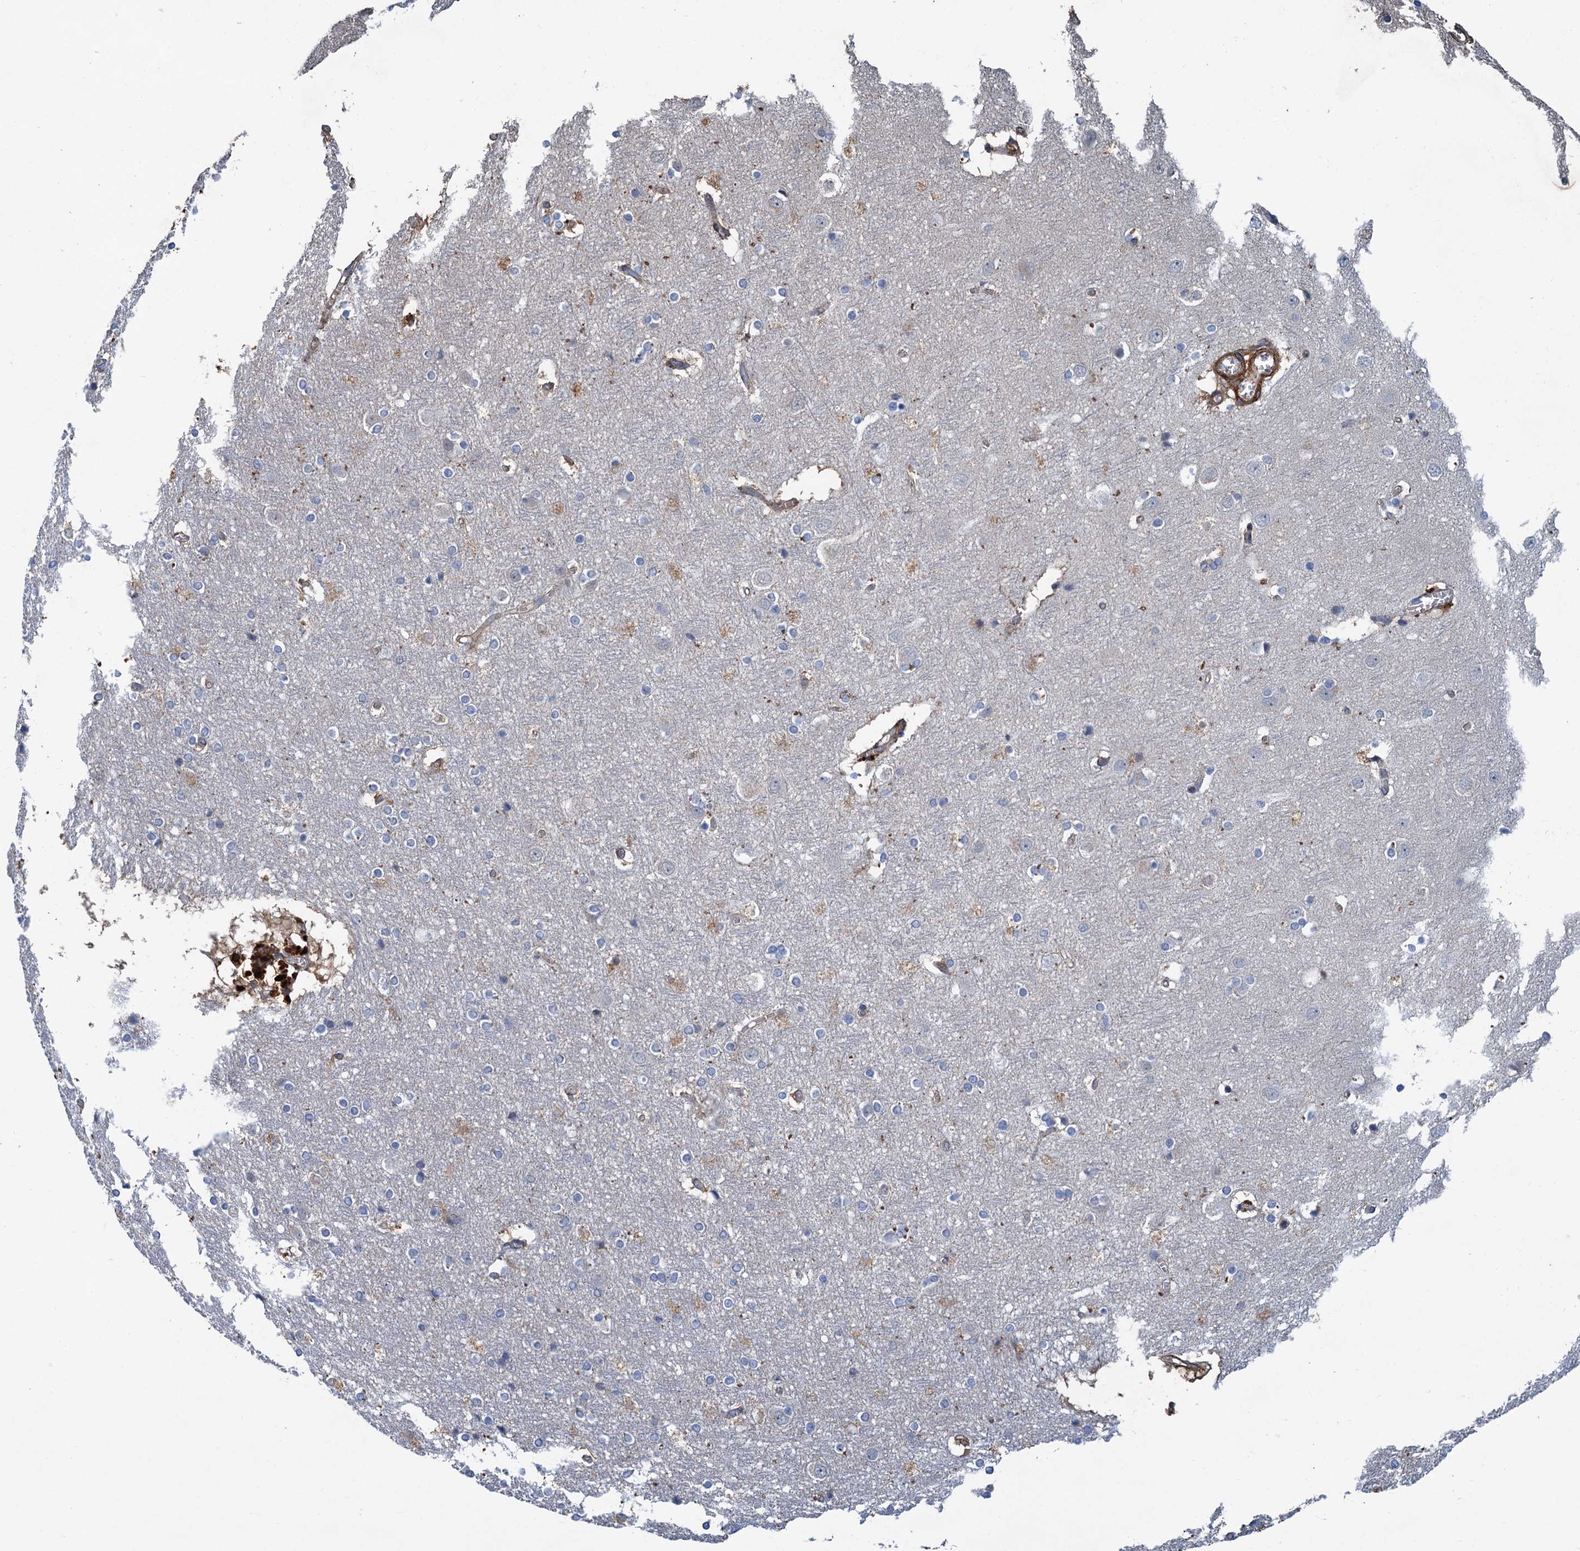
{"staining": {"intensity": "moderate", "quantity": "25%-75%", "location": "cytoplasmic/membranous"}, "tissue": "cerebral cortex", "cell_type": "Endothelial cells", "image_type": "normal", "snomed": [{"axis": "morphology", "description": "Normal tissue, NOS"}, {"axis": "topography", "description": "Cerebral cortex"}], "caption": "A high-resolution histopathology image shows IHC staining of benign cerebral cortex, which reveals moderate cytoplasmic/membranous staining in approximately 25%-75% of endothelial cells. Immunohistochemistry (ihc) stains the protein of interest in brown and the nuclei are stained blue.", "gene": "RSAD2", "patient": {"sex": "male", "age": 54}}